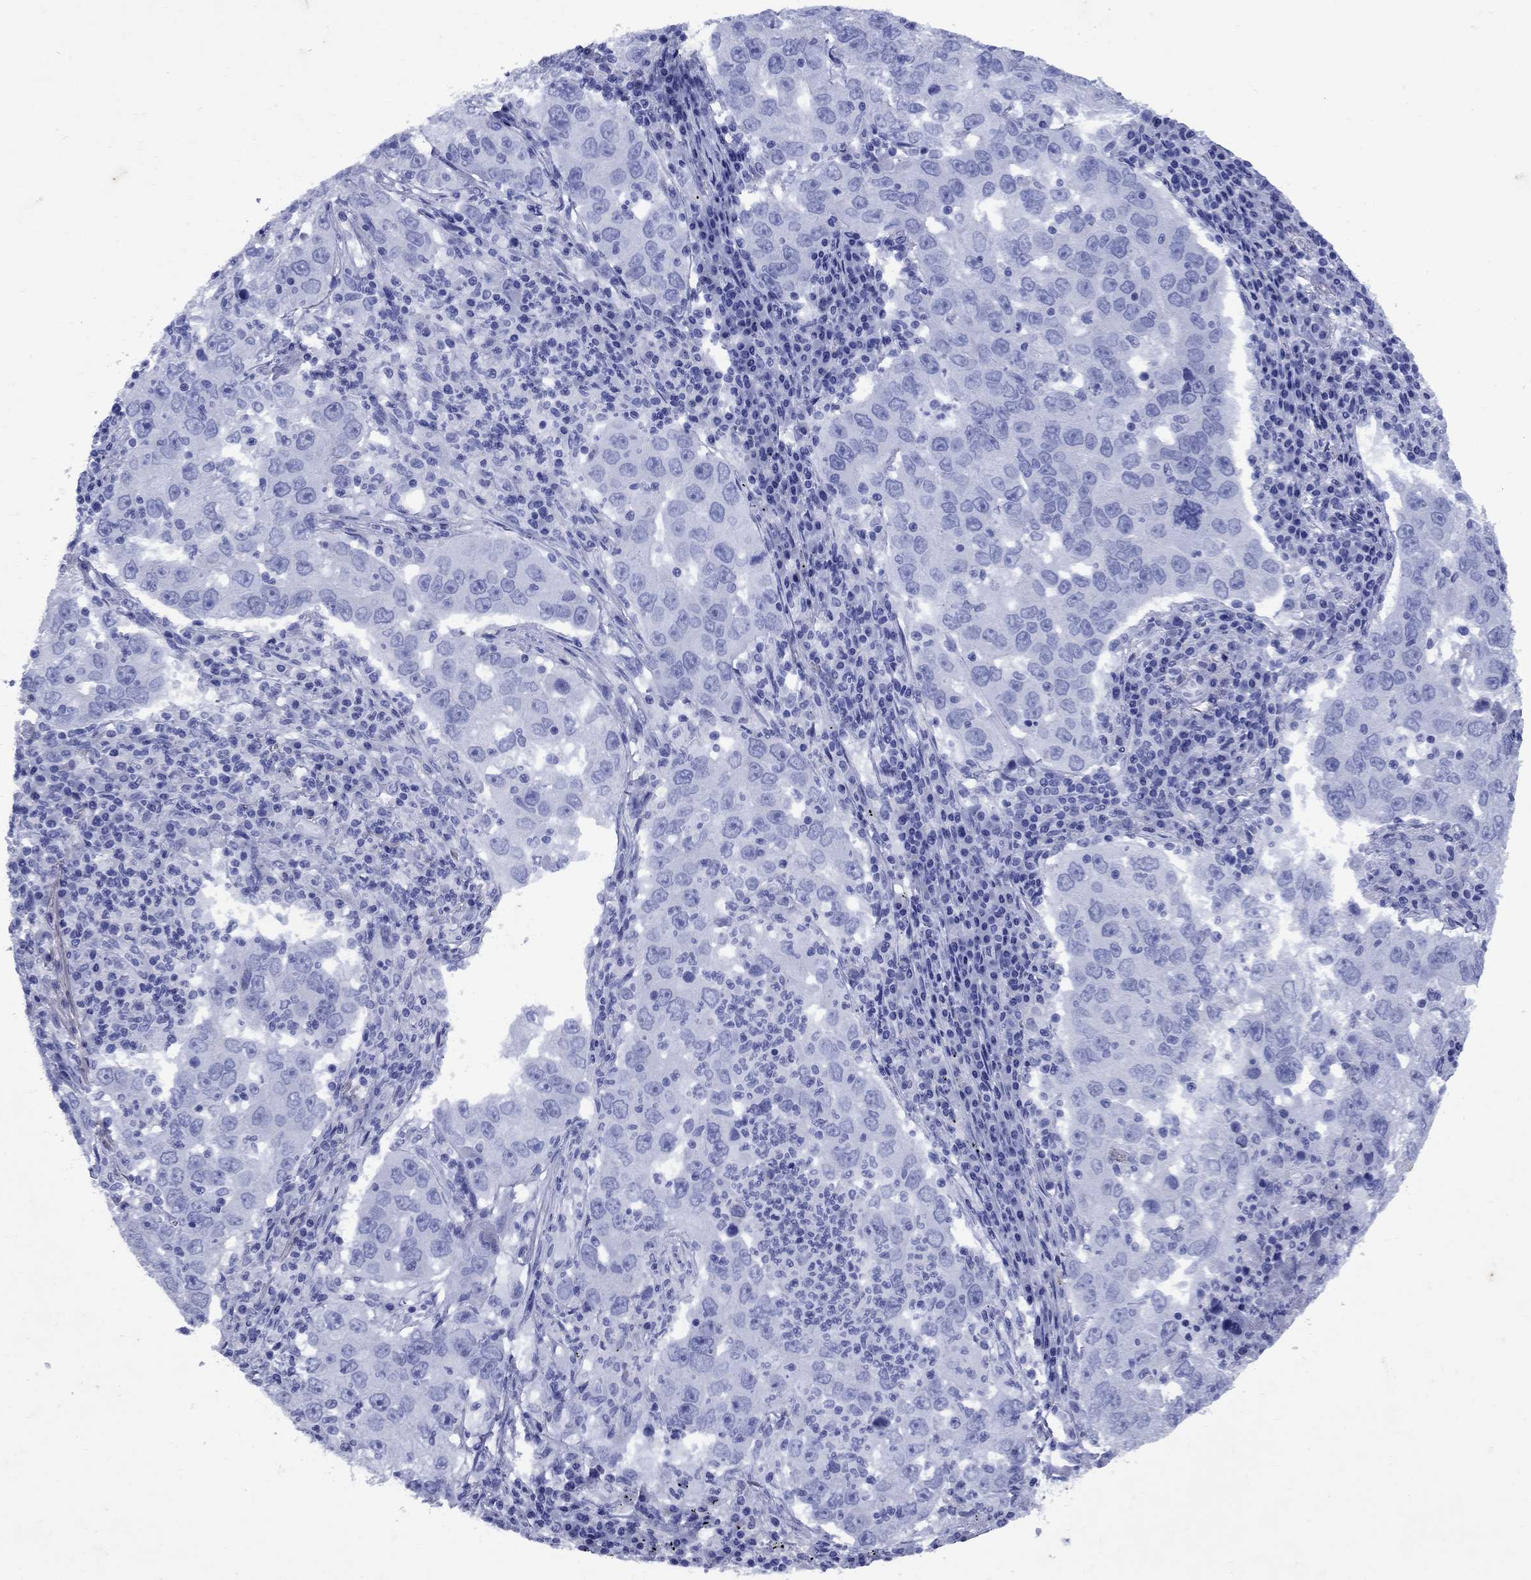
{"staining": {"intensity": "negative", "quantity": "none", "location": "none"}, "tissue": "lung cancer", "cell_type": "Tumor cells", "image_type": "cancer", "snomed": [{"axis": "morphology", "description": "Adenocarcinoma, NOS"}, {"axis": "topography", "description": "Lung"}], "caption": "Tumor cells show no significant expression in adenocarcinoma (lung).", "gene": "CD1A", "patient": {"sex": "male", "age": 73}}